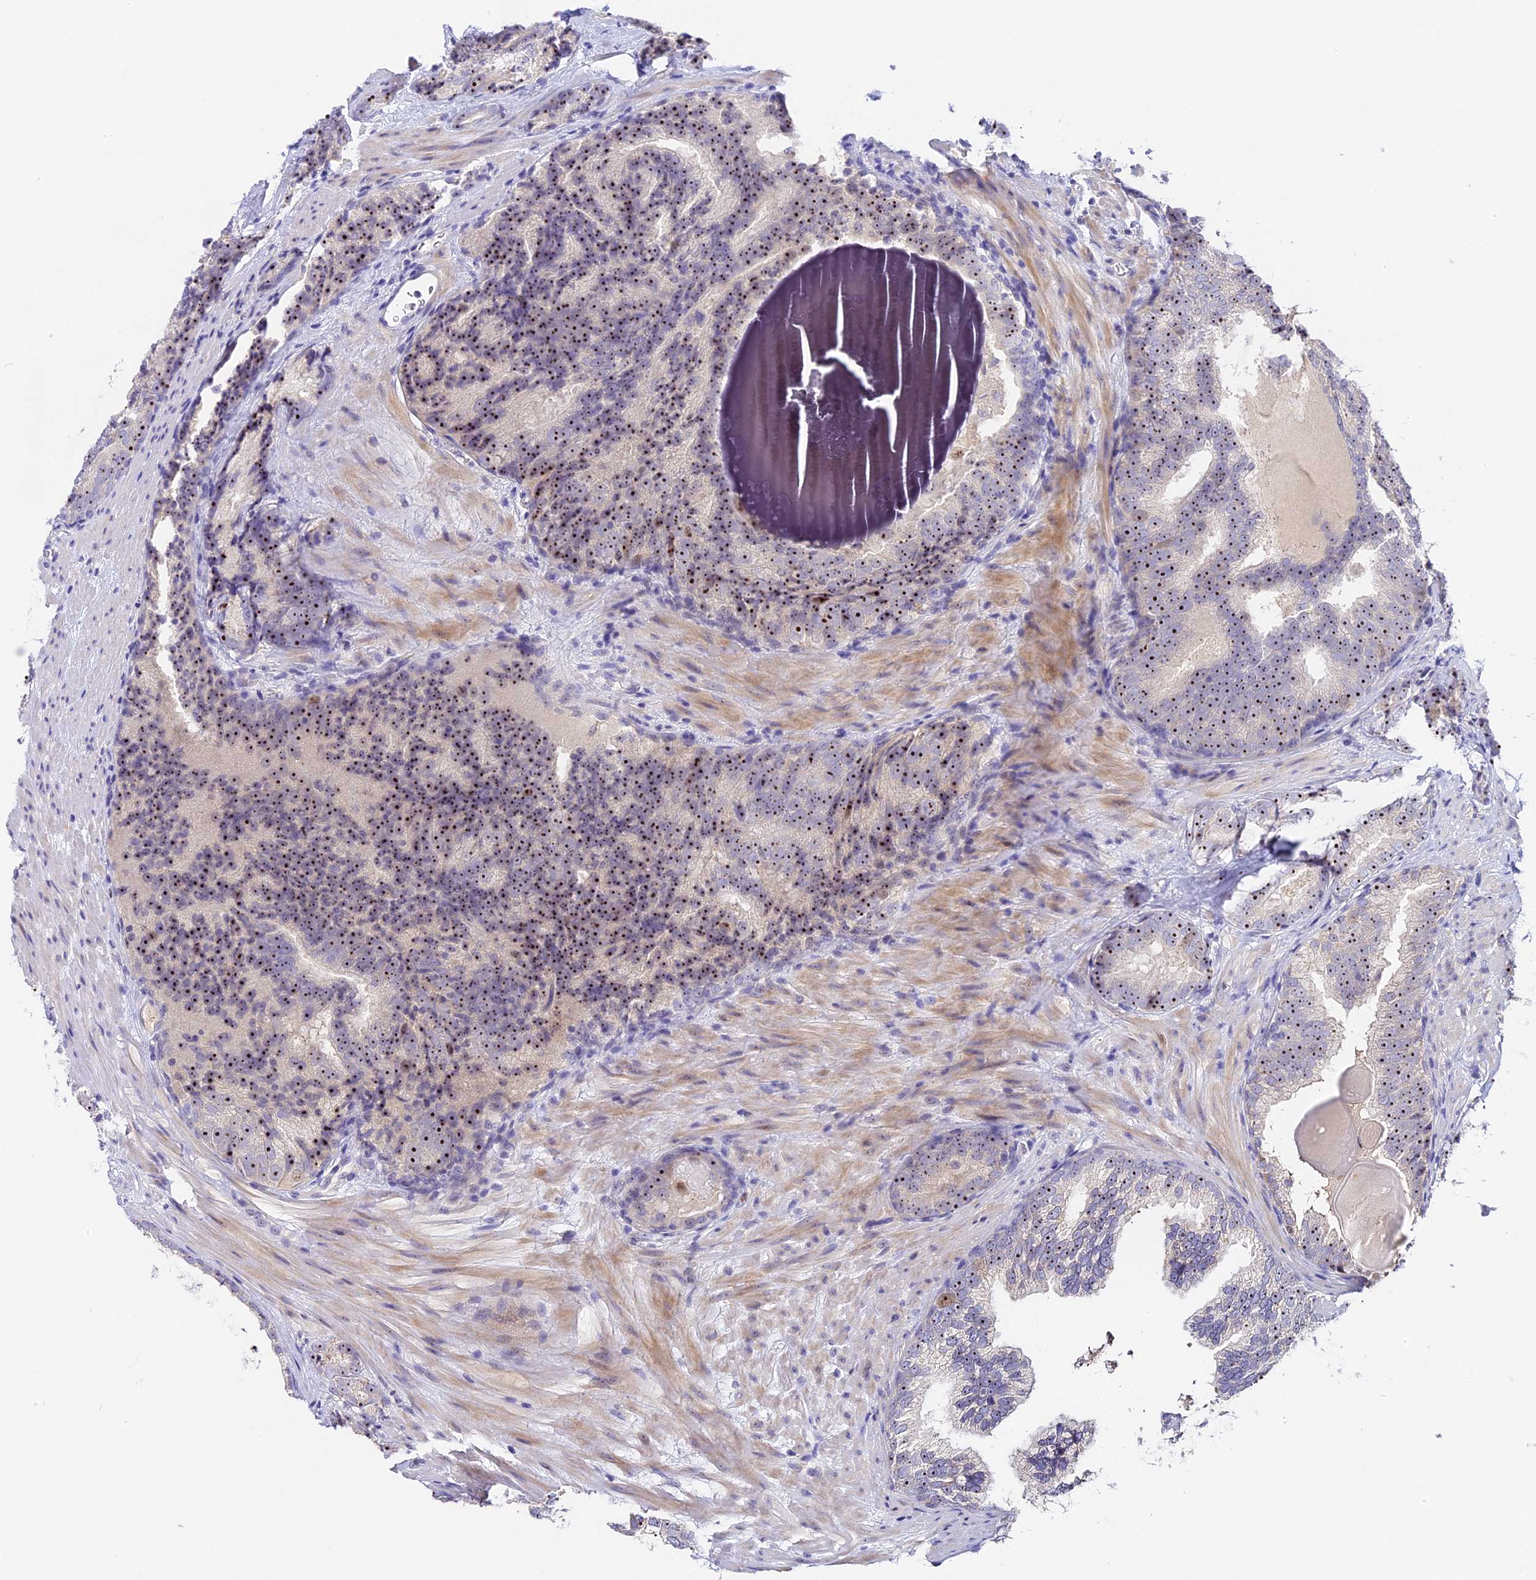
{"staining": {"intensity": "strong", "quantity": ">75%", "location": "nuclear"}, "tissue": "prostate cancer", "cell_type": "Tumor cells", "image_type": "cancer", "snomed": [{"axis": "morphology", "description": "Adenocarcinoma, High grade"}, {"axis": "topography", "description": "Prostate"}], "caption": "The immunohistochemical stain shows strong nuclear positivity in tumor cells of adenocarcinoma (high-grade) (prostate) tissue.", "gene": "RAD51", "patient": {"sex": "male", "age": 66}}